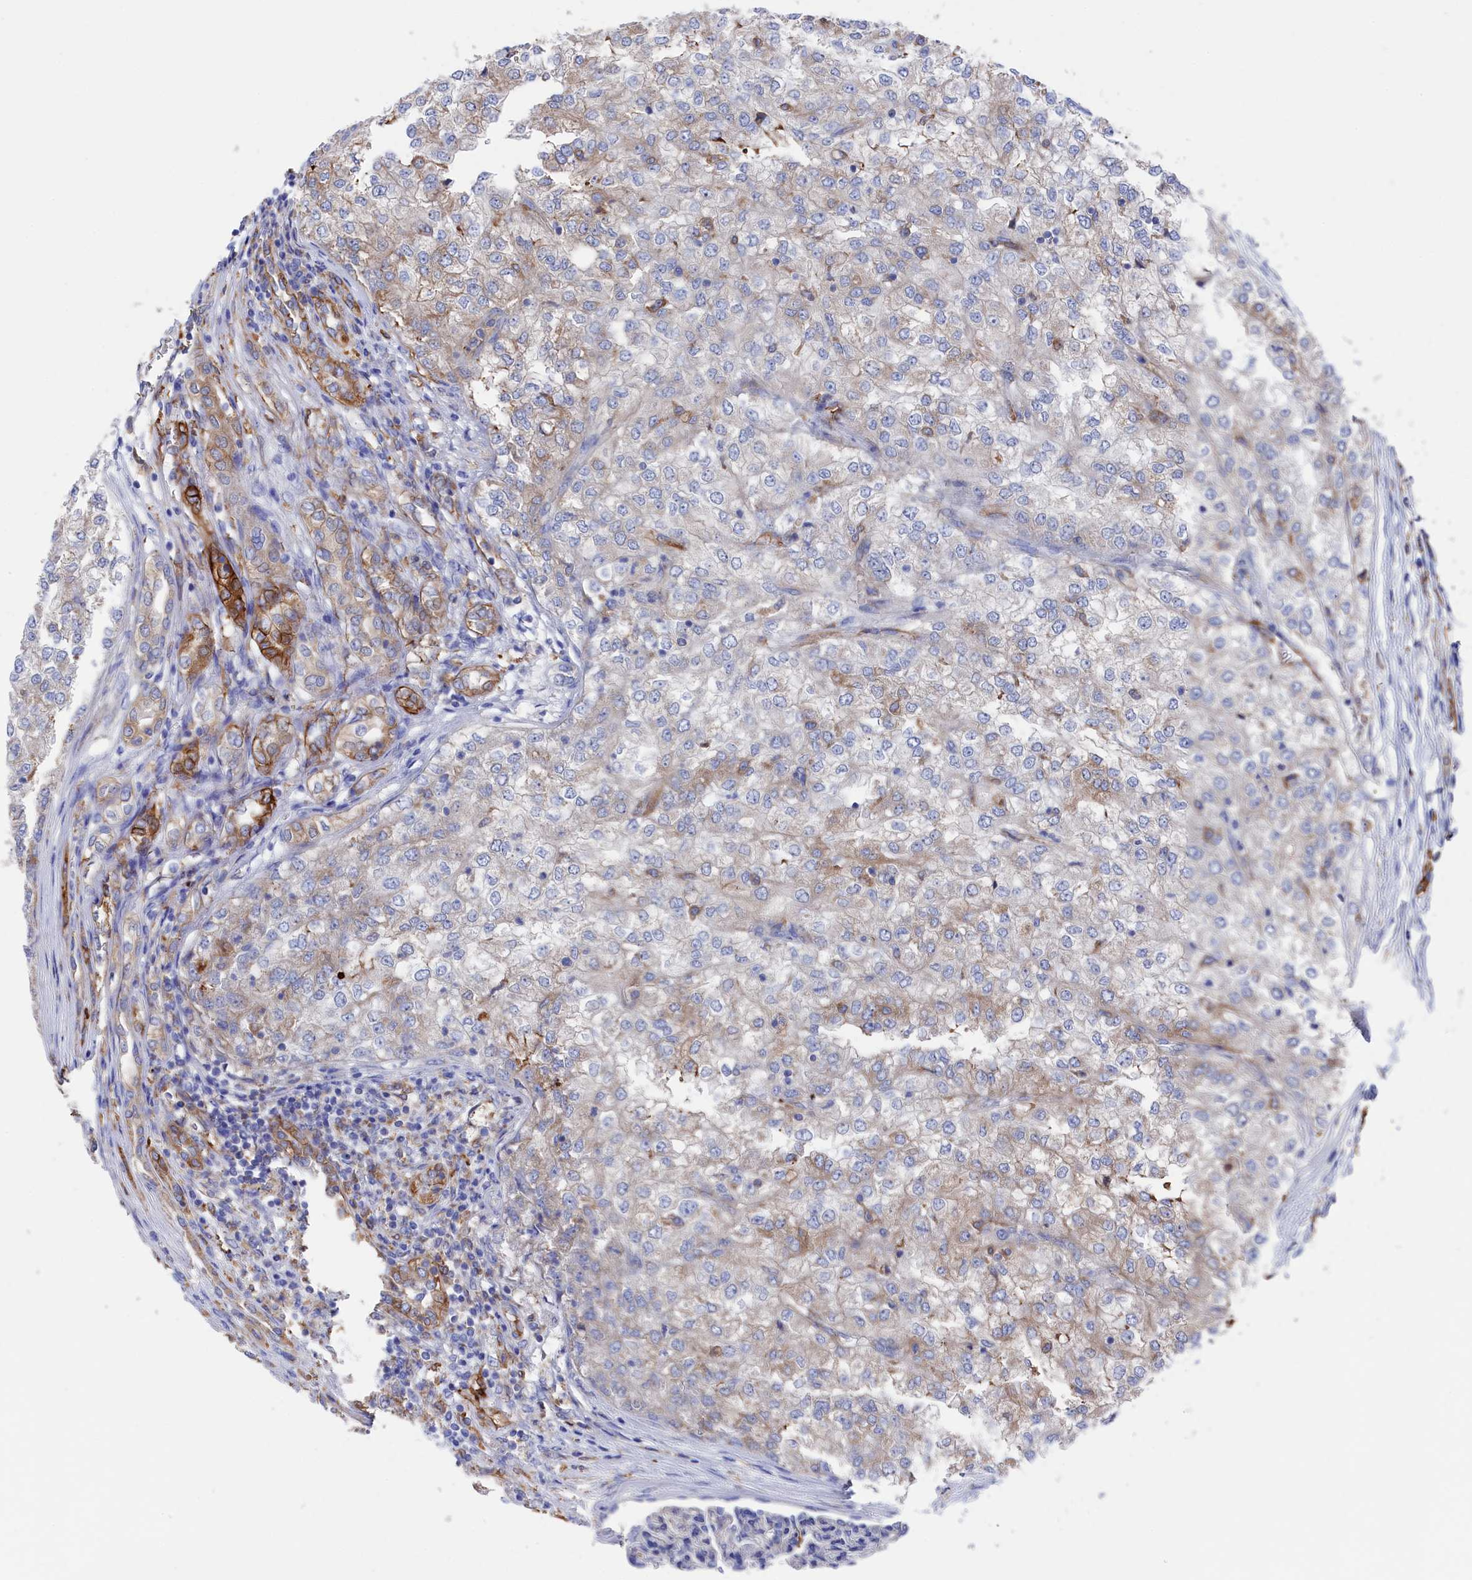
{"staining": {"intensity": "weak", "quantity": "<25%", "location": "cytoplasmic/membranous"}, "tissue": "renal cancer", "cell_type": "Tumor cells", "image_type": "cancer", "snomed": [{"axis": "morphology", "description": "Adenocarcinoma, NOS"}, {"axis": "topography", "description": "Kidney"}], "caption": "IHC micrograph of renal adenocarcinoma stained for a protein (brown), which reveals no staining in tumor cells.", "gene": "C12orf73", "patient": {"sex": "female", "age": 54}}